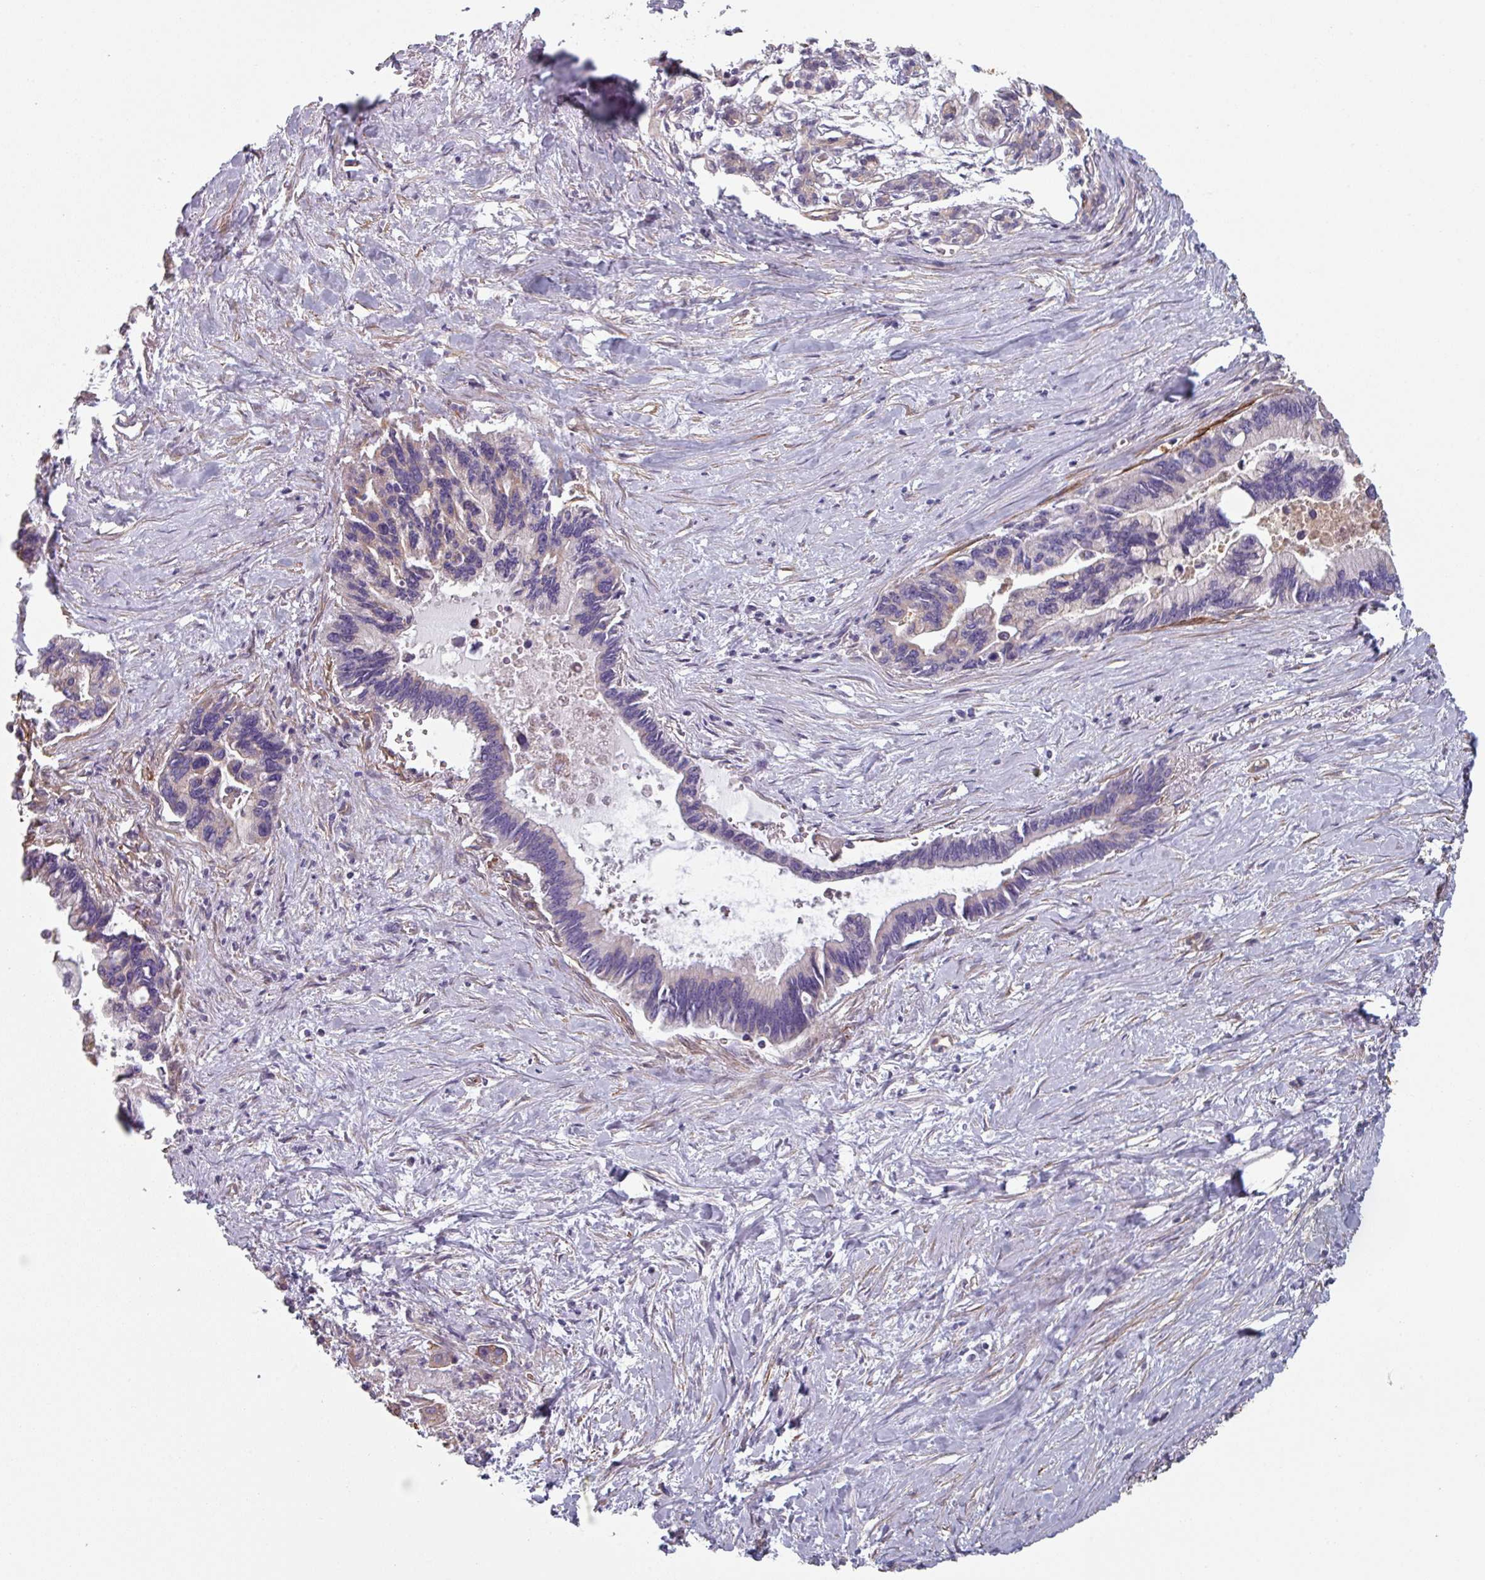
{"staining": {"intensity": "negative", "quantity": "none", "location": "none"}, "tissue": "pancreatic cancer", "cell_type": "Tumor cells", "image_type": "cancer", "snomed": [{"axis": "morphology", "description": "Adenocarcinoma, NOS"}, {"axis": "topography", "description": "Pancreas"}], "caption": "Adenocarcinoma (pancreatic) stained for a protein using immunohistochemistry (IHC) exhibits no expression tumor cells.", "gene": "GSTA4", "patient": {"sex": "female", "age": 83}}